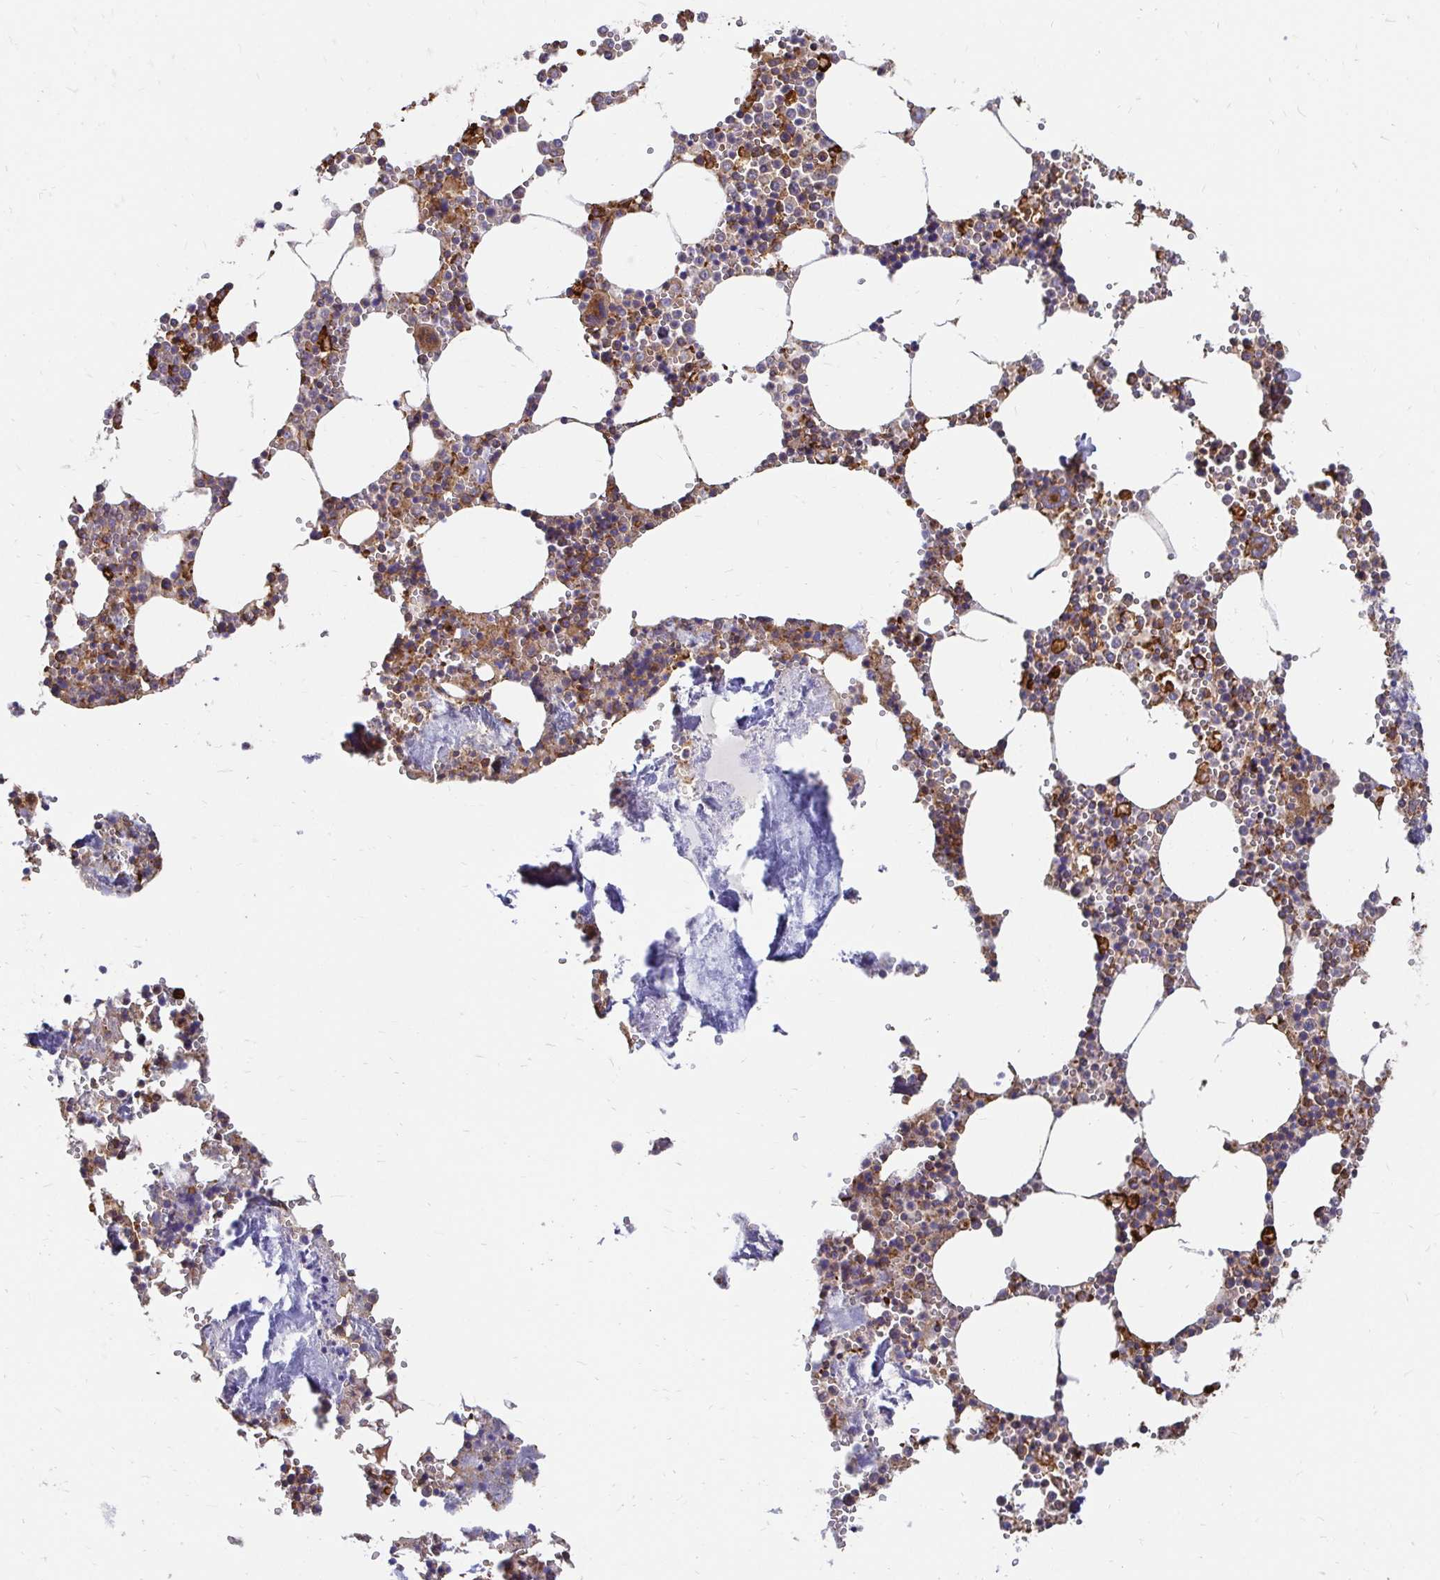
{"staining": {"intensity": "moderate", "quantity": "25%-75%", "location": "cytoplasmic/membranous"}, "tissue": "bone marrow", "cell_type": "Hematopoietic cells", "image_type": "normal", "snomed": [{"axis": "morphology", "description": "Normal tissue, NOS"}, {"axis": "topography", "description": "Bone marrow"}], "caption": "A brown stain labels moderate cytoplasmic/membranous staining of a protein in hematopoietic cells of normal human bone marrow.", "gene": "CLTC", "patient": {"sex": "male", "age": 54}}